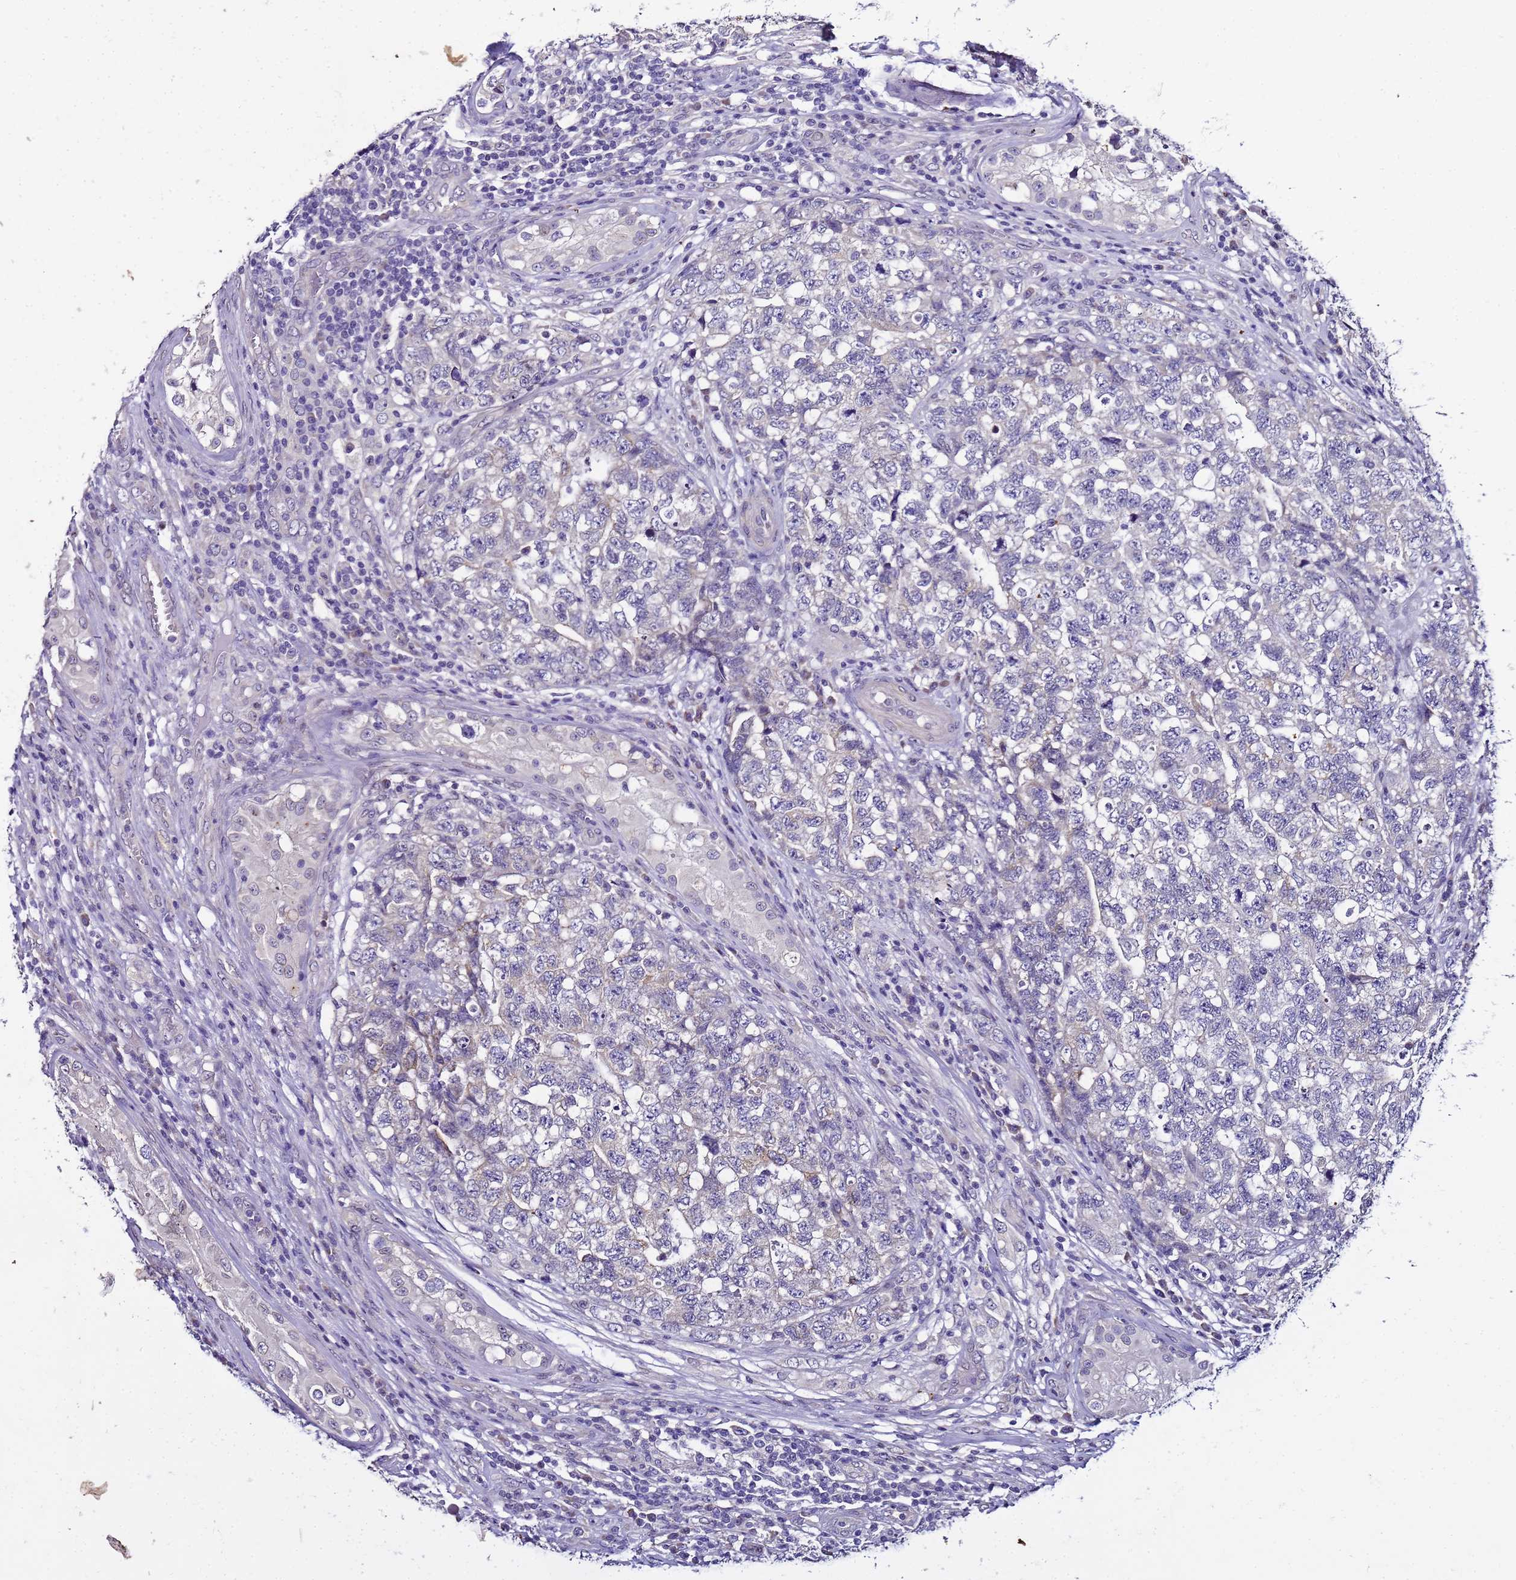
{"staining": {"intensity": "negative", "quantity": "none", "location": "none"}, "tissue": "testis cancer", "cell_type": "Tumor cells", "image_type": "cancer", "snomed": [{"axis": "morphology", "description": "Carcinoma, Embryonal, NOS"}, {"axis": "topography", "description": "Testis"}], "caption": "Immunohistochemistry histopathology image of human testis cancer (embryonal carcinoma) stained for a protein (brown), which reveals no staining in tumor cells.", "gene": "FAM166B", "patient": {"sex": "male", "age": 31}}